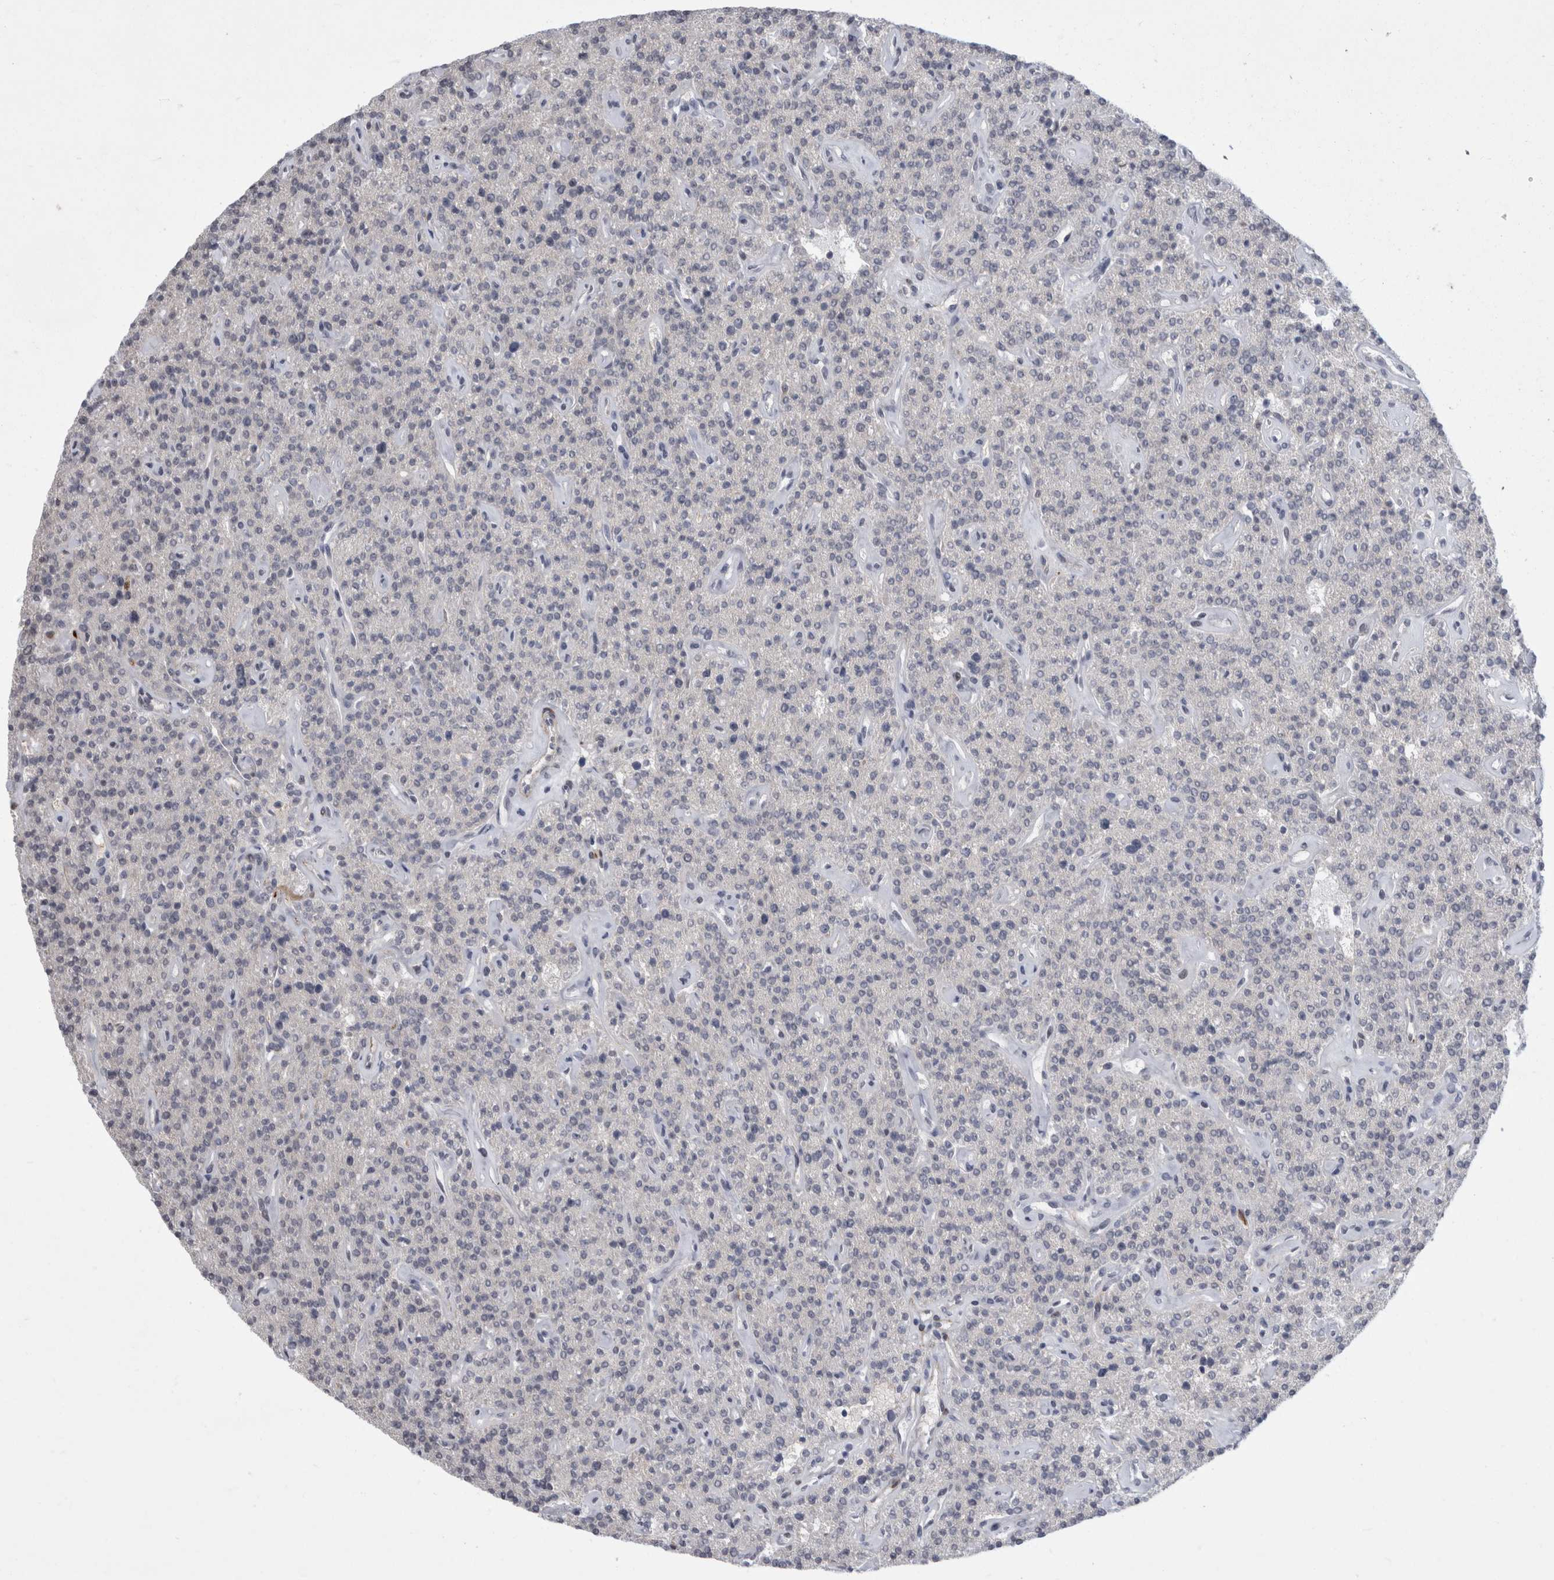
{"staining": {"intensity": "negative", "quantity": "none", "location": "none"}, "tissue": "parathyroid gland", "cell_type": "Glandular cells", "image_type": "normal", "snomed": [{"axis": "morphology", "description": "Normal tissue, NOS"}, {"axis": "topography", "description": "Parathyroid gland"}], "caption": "There is no significant staining in glandular cells of parathyroid gland.", "gene": "FAM83H", "patient": {"sex": "male", "age": 46}}